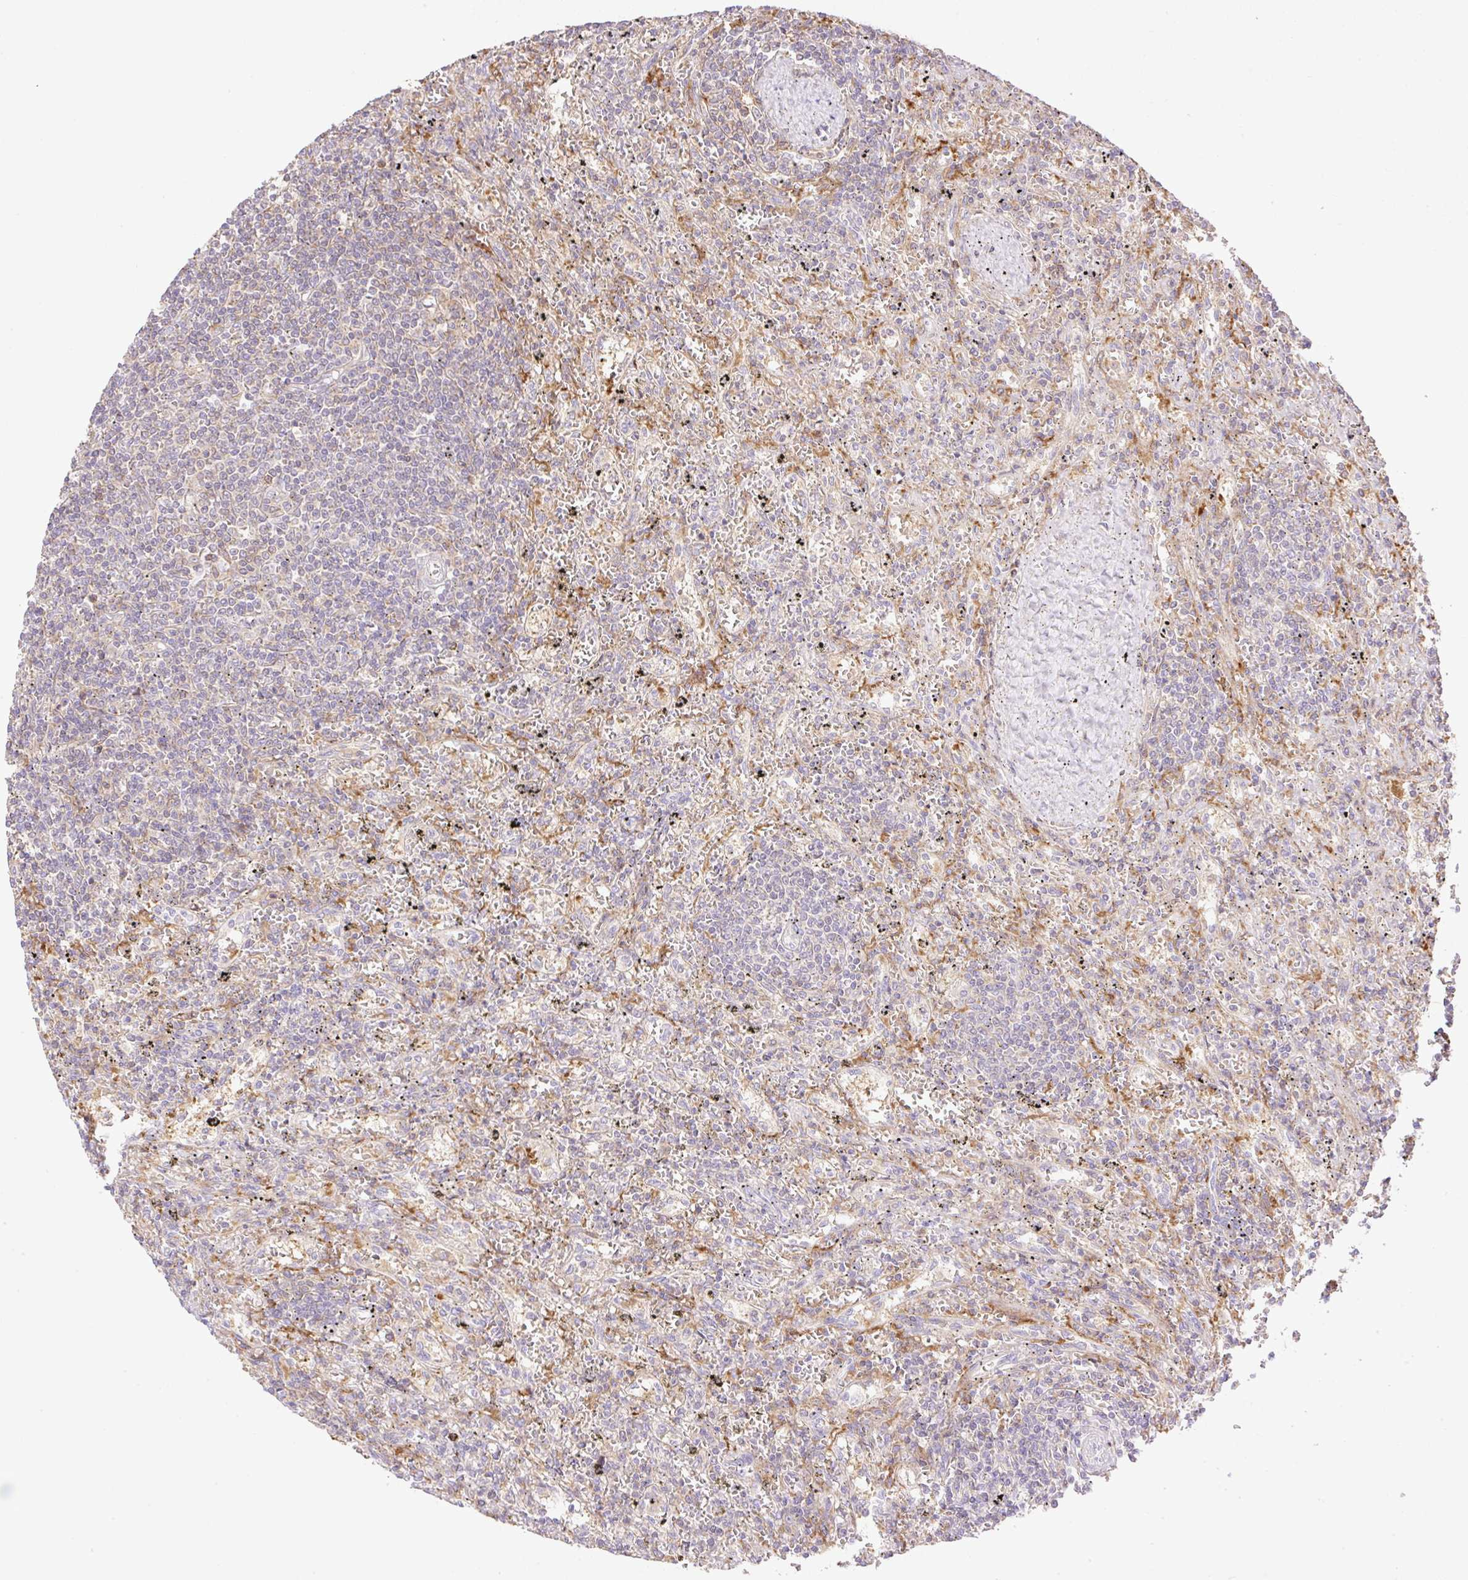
{"staining": {"intensity": "negative", "quantity": "none", "location": "none"}, "tissue": "lymphoma", "cell_type": "Tumor cells", "image_type": "cancer", "snomed": [{"axis": "morphology", "description": "Malignant lymphoma, non-Hodgkin's type, Low grade"}, {"axis": "topography", "description": "Spleen"}], "caption": "A histopathology image of lymphoma stained for a protein reveals no brown staining in tumor cells.", "gene": "VPS25", "patient": {"sex": "male", "age": 76}}